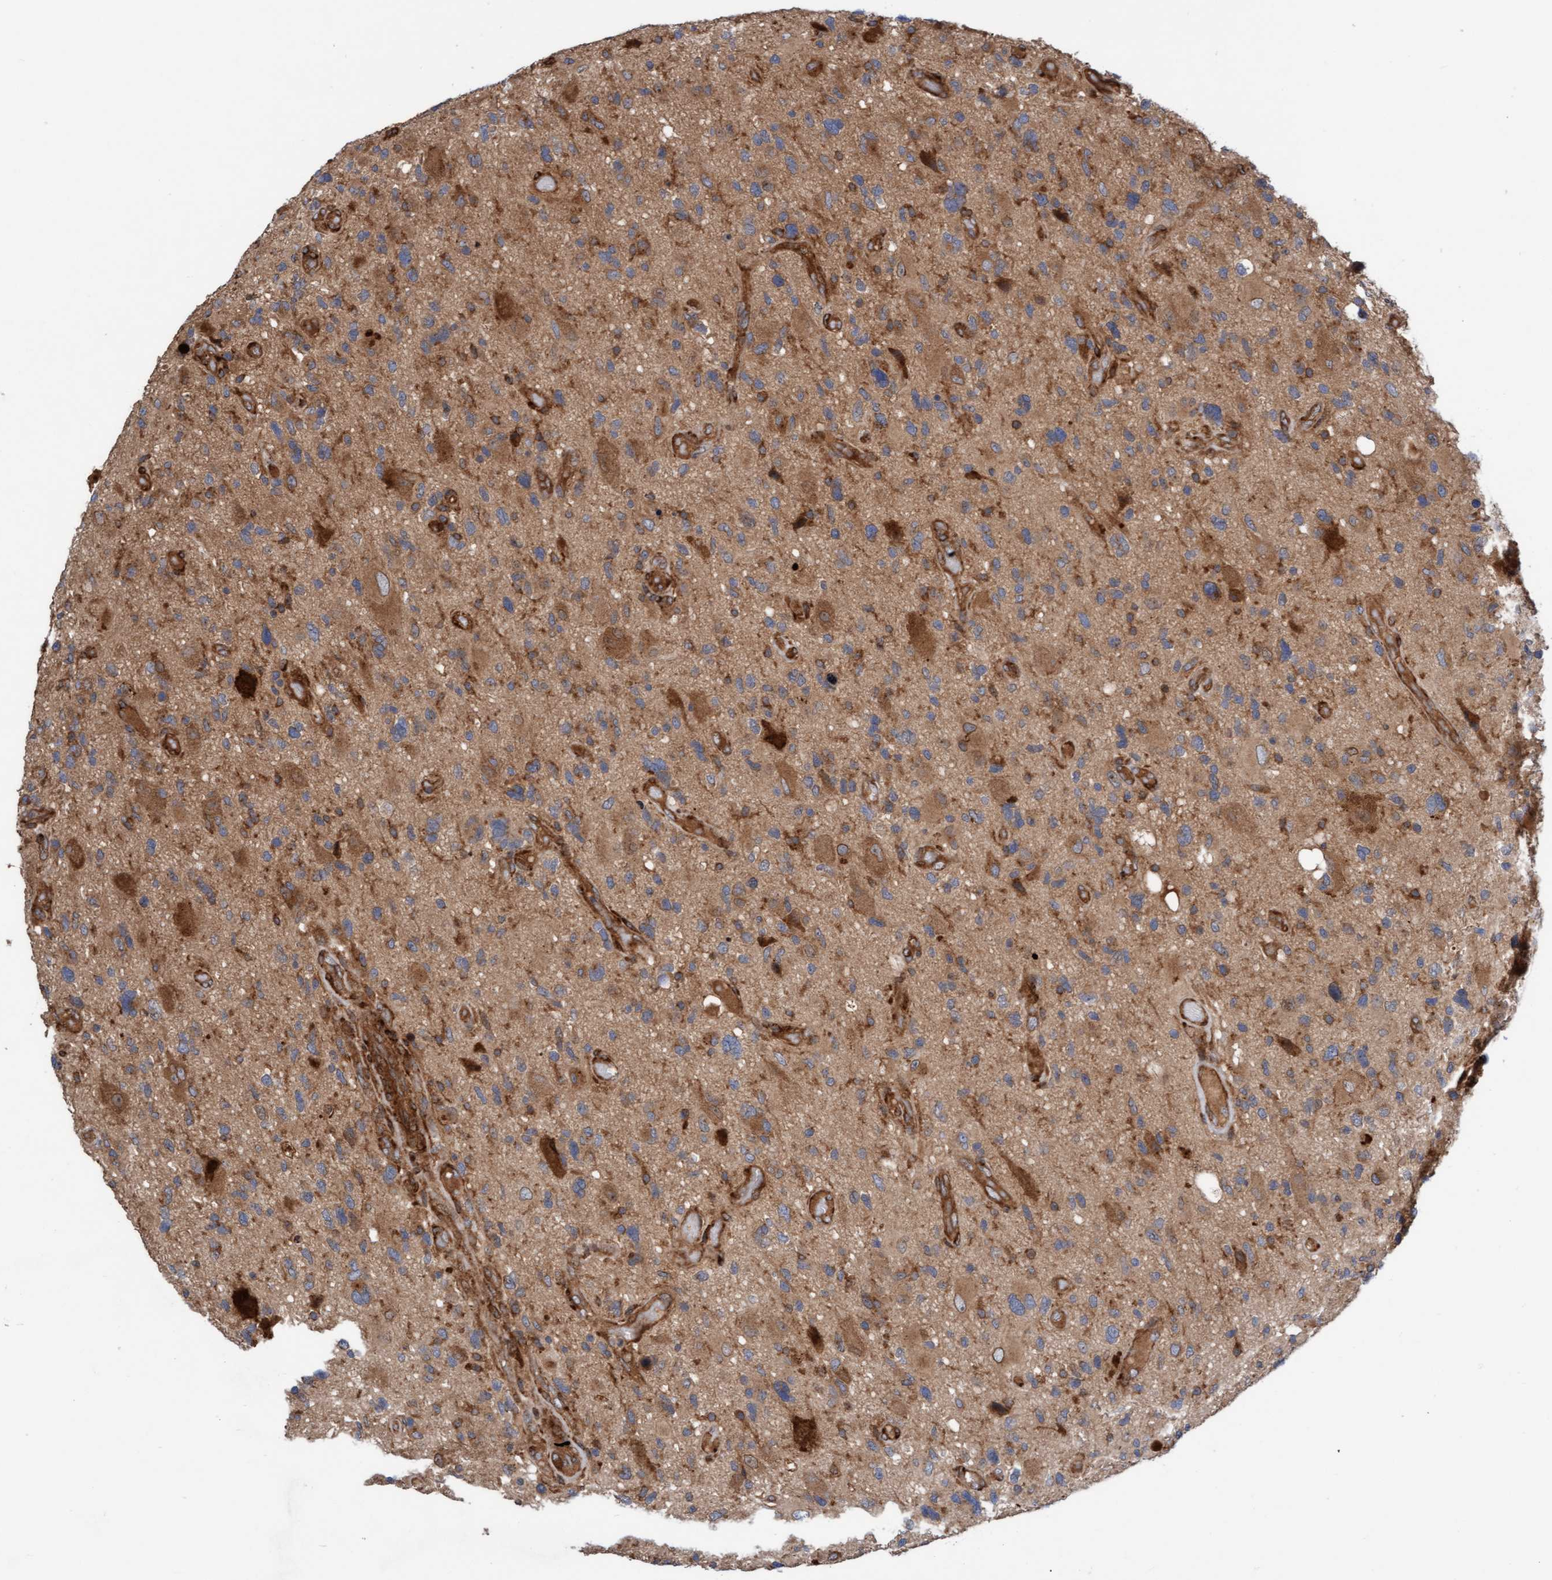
{"staining": {"intensity": "moderate", "quantity": ">75%", "location": "cytoplasmic/membranous"}, "tissue": "glioma", "cell_type": "Tumor cells", "image_type": "cancer", "snomed": [{"axis": "morphology", "description": "Glioma, malignant, High grade"}, {"axis": "topography", "description": "Brain"}], "caption": "Brown immunohistochemical staining in human glioma exhibits moderate cytoplasmic/membranous positivity in about >75% of tumor cells. Using DAB (brown) and hematoxylin (blue) stains, captured at high magnification using brightfield microscopy.", "gene": "KIAA0753", "patient": {"sex": "male", "age": 33}}